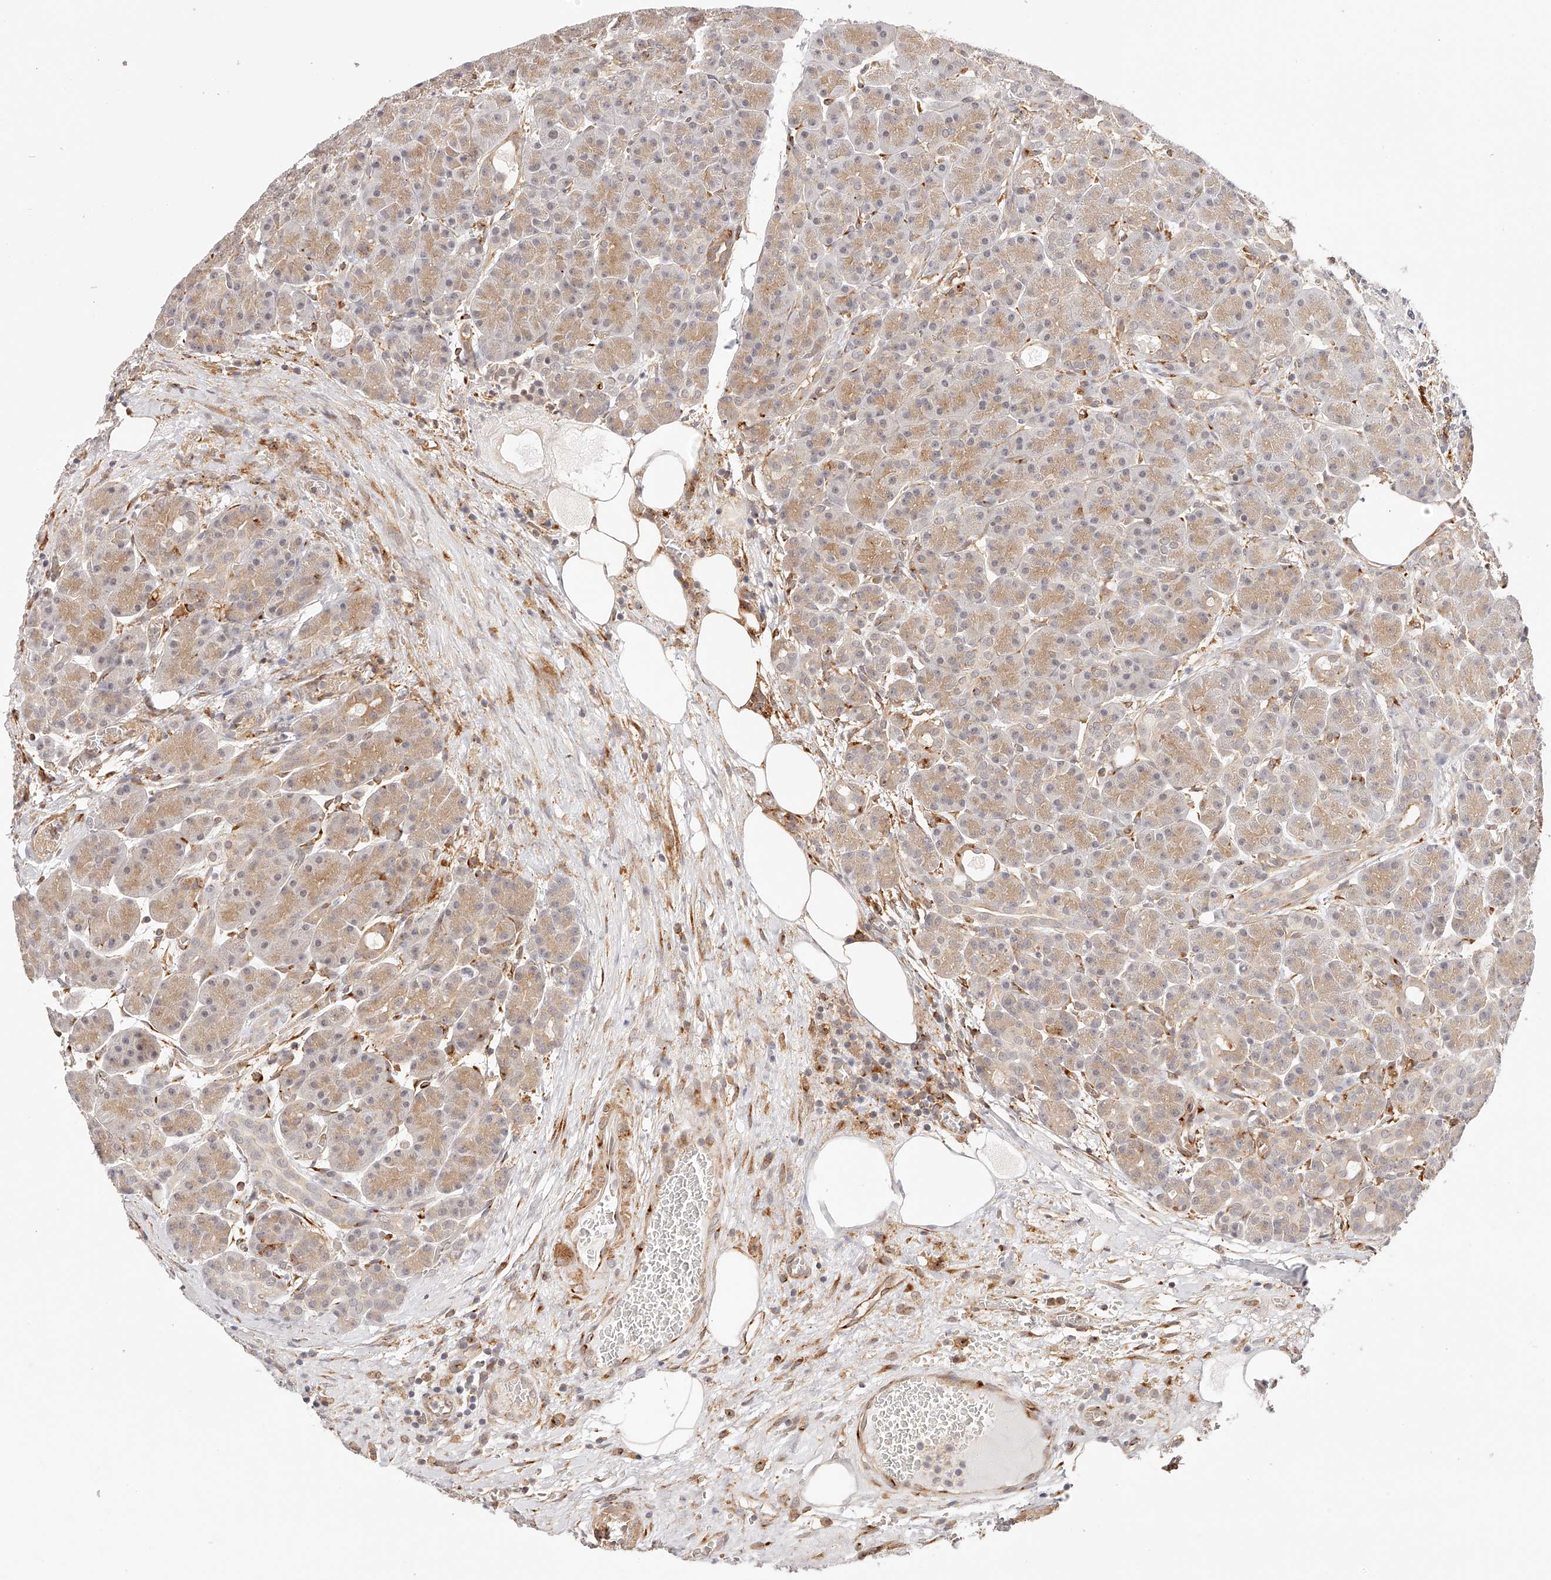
{"staining": {"intensity": "moderate", "quantity": "25%-75%", "location": "cytoplasmic/membranous"}, "tissue": "pancreas", "cell_type": "Exocrine glandular cells", "image_type": "normal", "snomed": [{"axis": "morphology", "description": "Normal tissue, NOS"}, {"axis": "topography", "description": "Pancreas"}], "caption": "Protein staining displays moderate cytoplasmic/membranous positivity in about 25%-75% of exocrine glandular cells in normal pancreas.", "gene": "SYNC", "patient": {"sex": "male", "age": 63}}